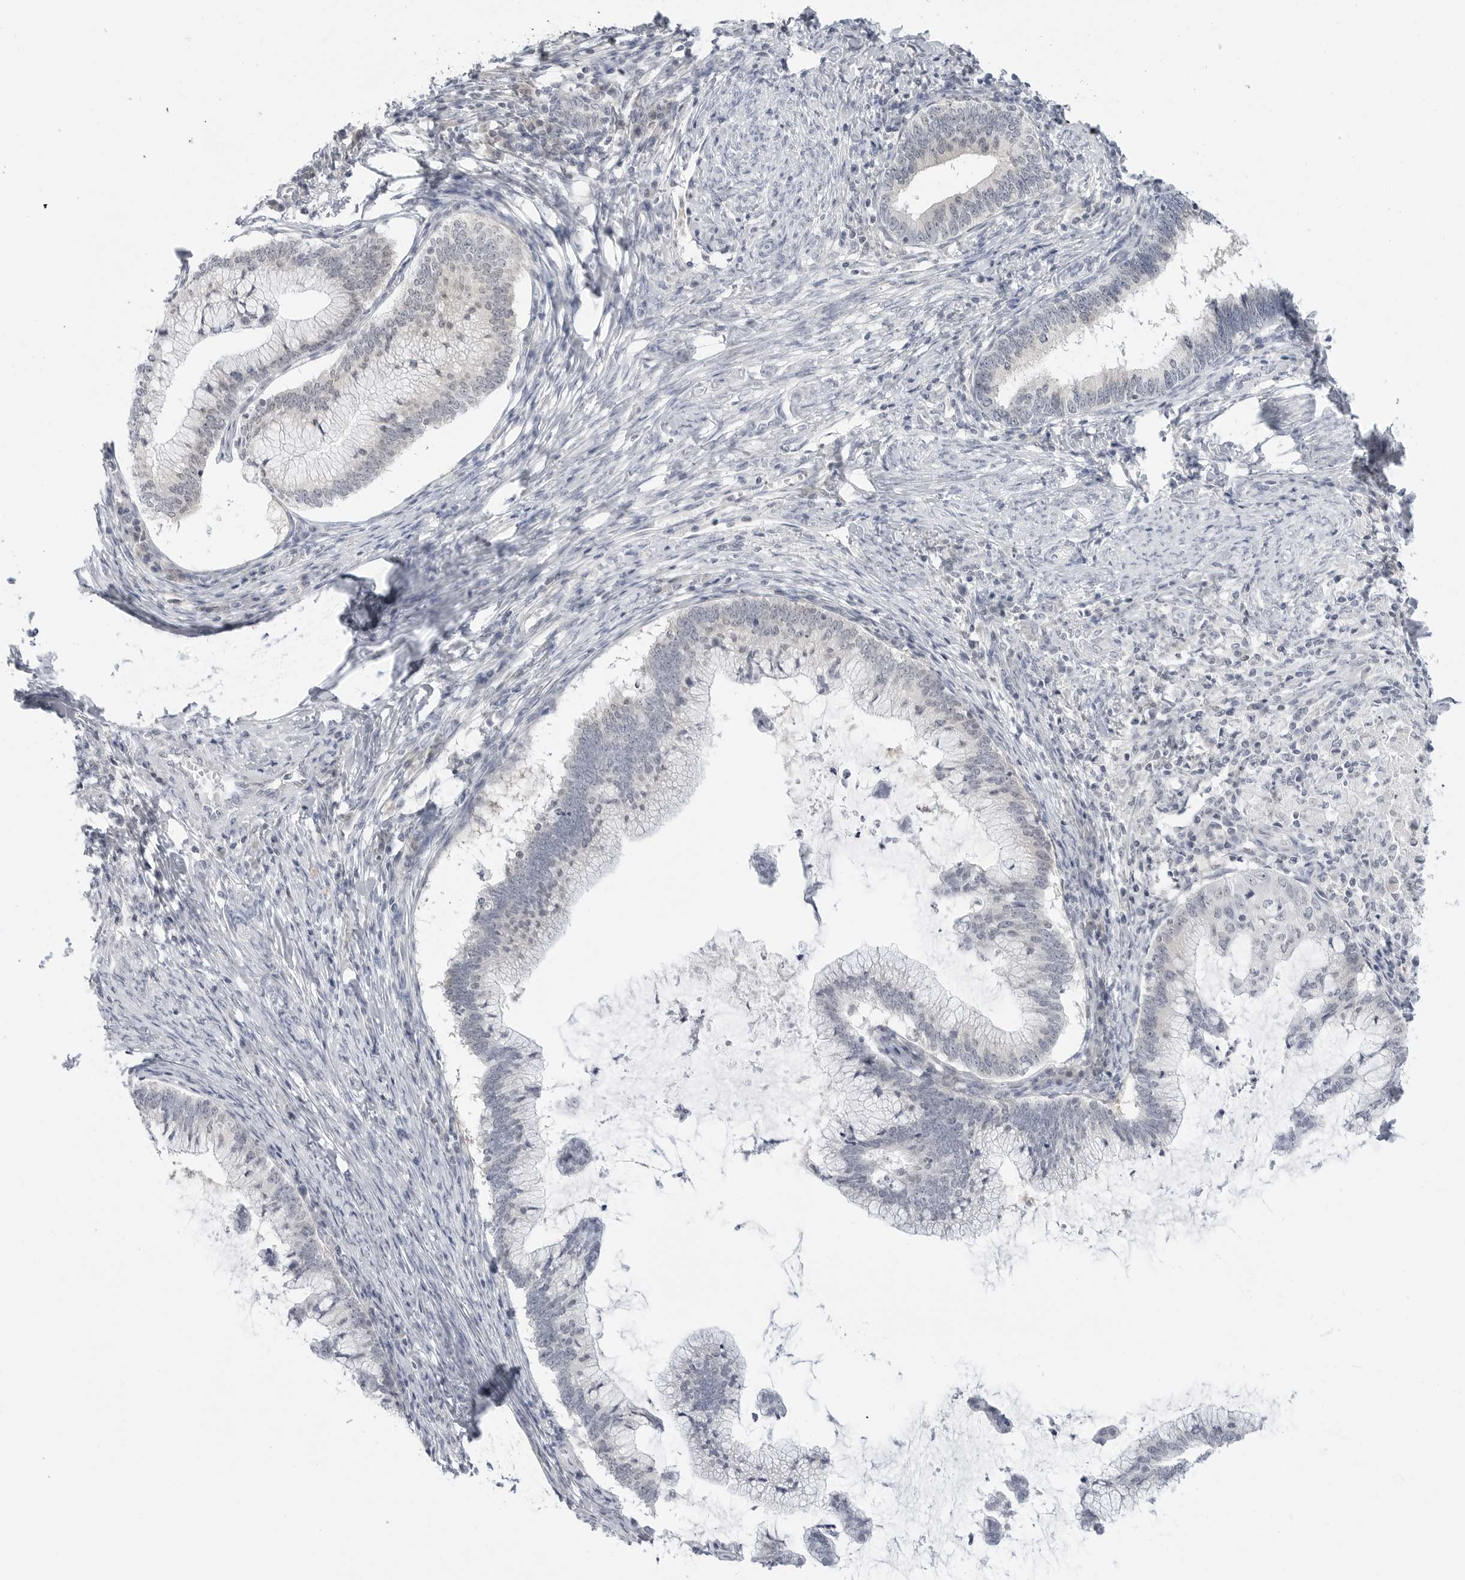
{"staining": {"intensity": "negative", "quantity": "none", "location": "none"}, "tissue": "cervical cancer", "cell_type": "Tumor cells", "image_type": "cancer", "snomed": [{"axis": "morphology", "description": "Adenocarcinoma, NOS"}, {"axis": "topography", "description": "Cervix"}], "caption": "The immunohistochemistry (IHC) micrograph has no significant expression in tumor cells of cervical adenocarcinoma tissue.", "gene": "MAP2K5", "patient": {"sex": "female", "age": 36}}